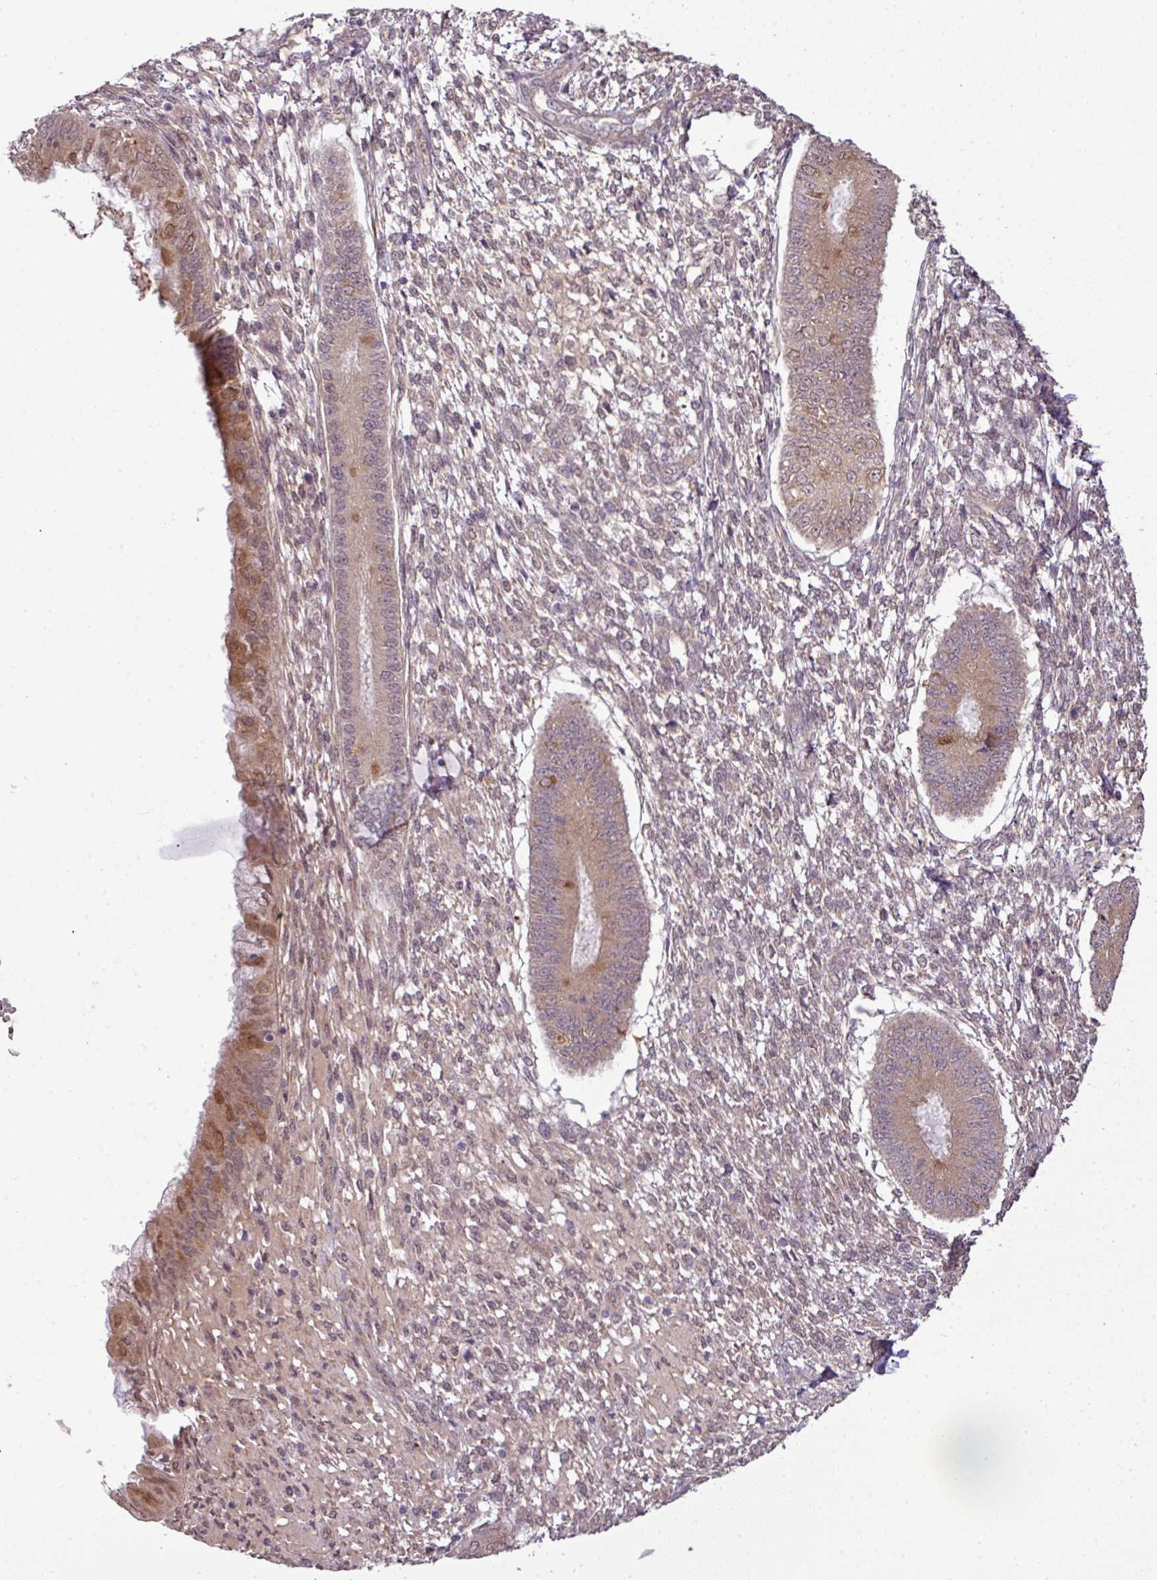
{"staining": {"intensity": "negative", "quantity": "none", "location": "none"}, "tissue": "endometrium", "cell_type": "Cells in endometrial stroma", "image_type": "normal", "snomed": [{"axis": "morphology", "description": "Normal tissue, NOS"}, {"axis": "topography", "description": "Endometrium"}], "caption": "A high-resolution image shows IHC staining of benign endometrium, which exhibits no significant staining in cells in endometrial stroma.", "gene": "DNAAF4", "patient": {"sex": "female", "age": 49}}